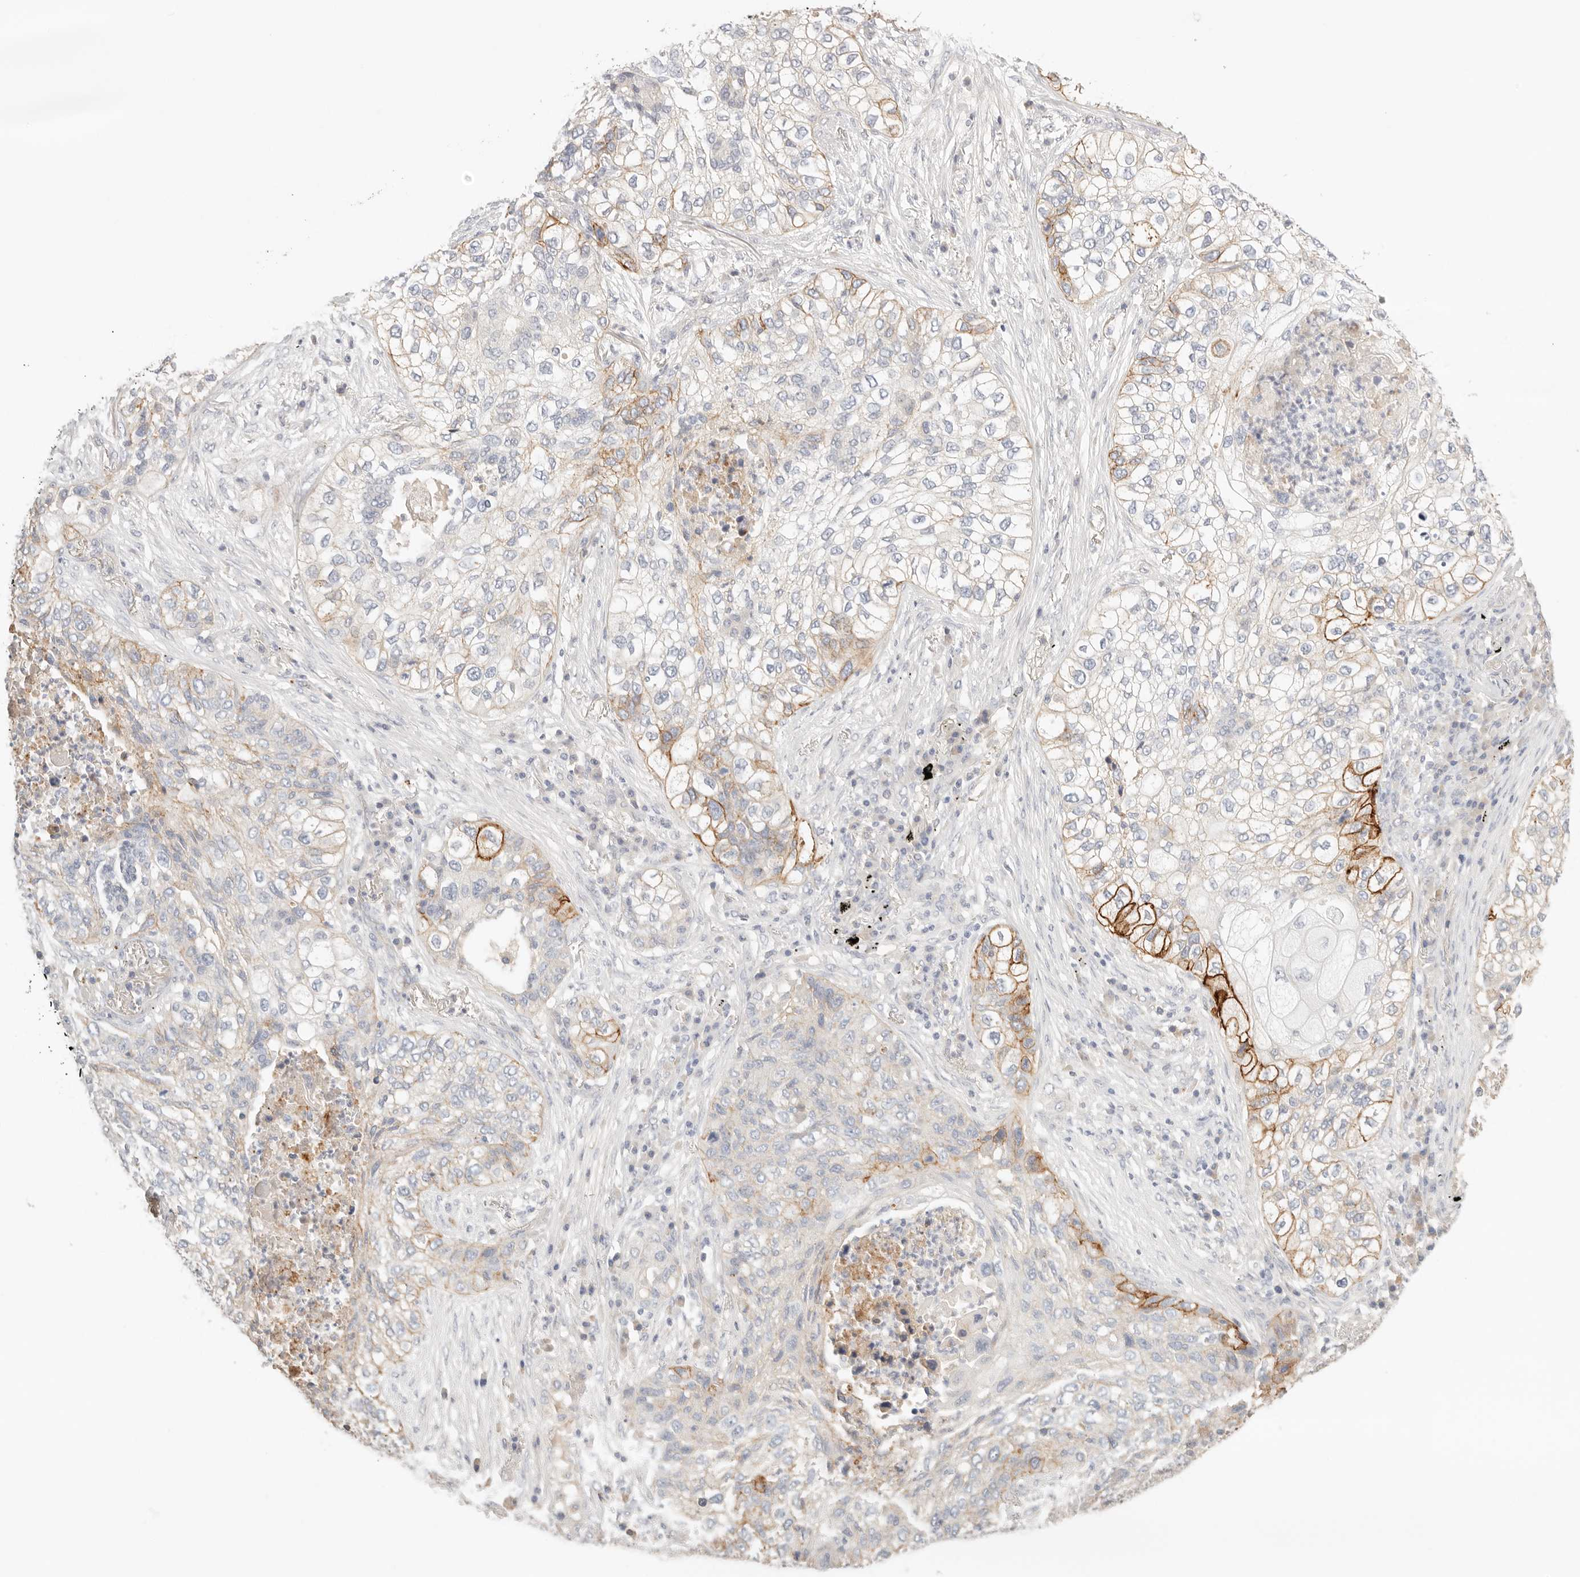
{"staining": {"intensity": "strong", "quantity": "<25%", "location": "cytoplasmic/membranous"}, "tissue": "lung cancer", "cell_type": "Tumor cells", "image_type": "cancer", "snomed": [{"axis": "morphology", "description": "Squamous cell carcinoma, NOS"}, {"axis": "topography", "description": "Lung"}], "caption": "Immunohistochemical staining of lung cancer (squamous cell carcinoma) displays strong cytoplasmic/membranous protein staining in about <25% of tumor cells. The protein is shown in brown color, while the nuclei are stained blue.", "gene": "CEP120", "patient": {"sex": "female", "age": 63}}